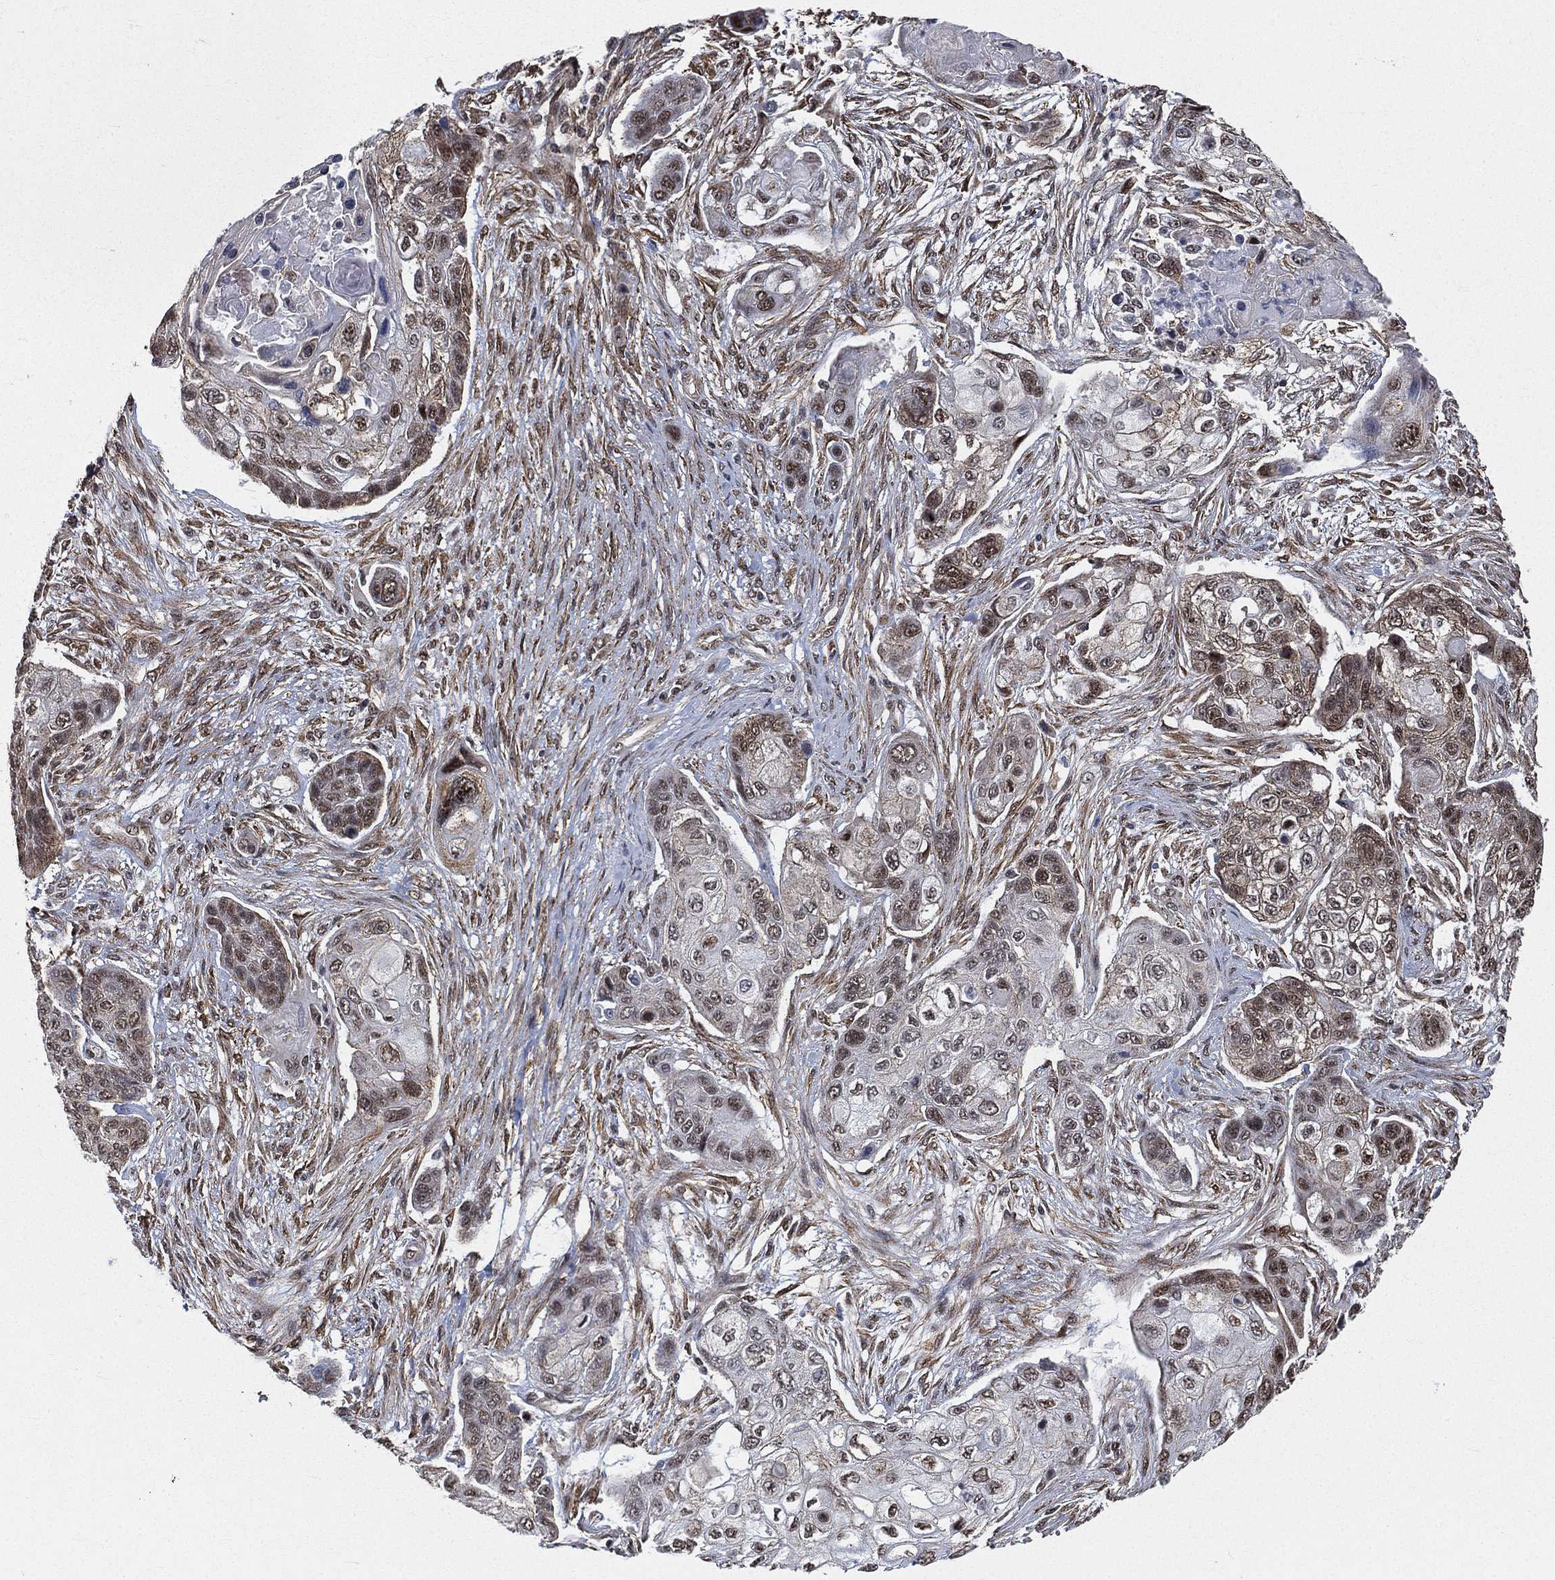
{"staining": {"intensity": "moderate", "quantity": "<25%", "location": "nuclear"}, "tissue": "lung cancer", "cell_type": "Tumor cells", "image_type": "cancer", "snomed": [{"axis": "morphology", "description": "Squamous cell carcinoma, NOS"}, {"axis": "topography", "description": "Lung"}], "caption": "Brown immunohistochemical staining in human squamous cell carcinoma (lung) reveals moderate nuclear staining in about <25% of tumor cells.", "gene": "RSRC2", "patient": {"sex": "male", "age": 69}}